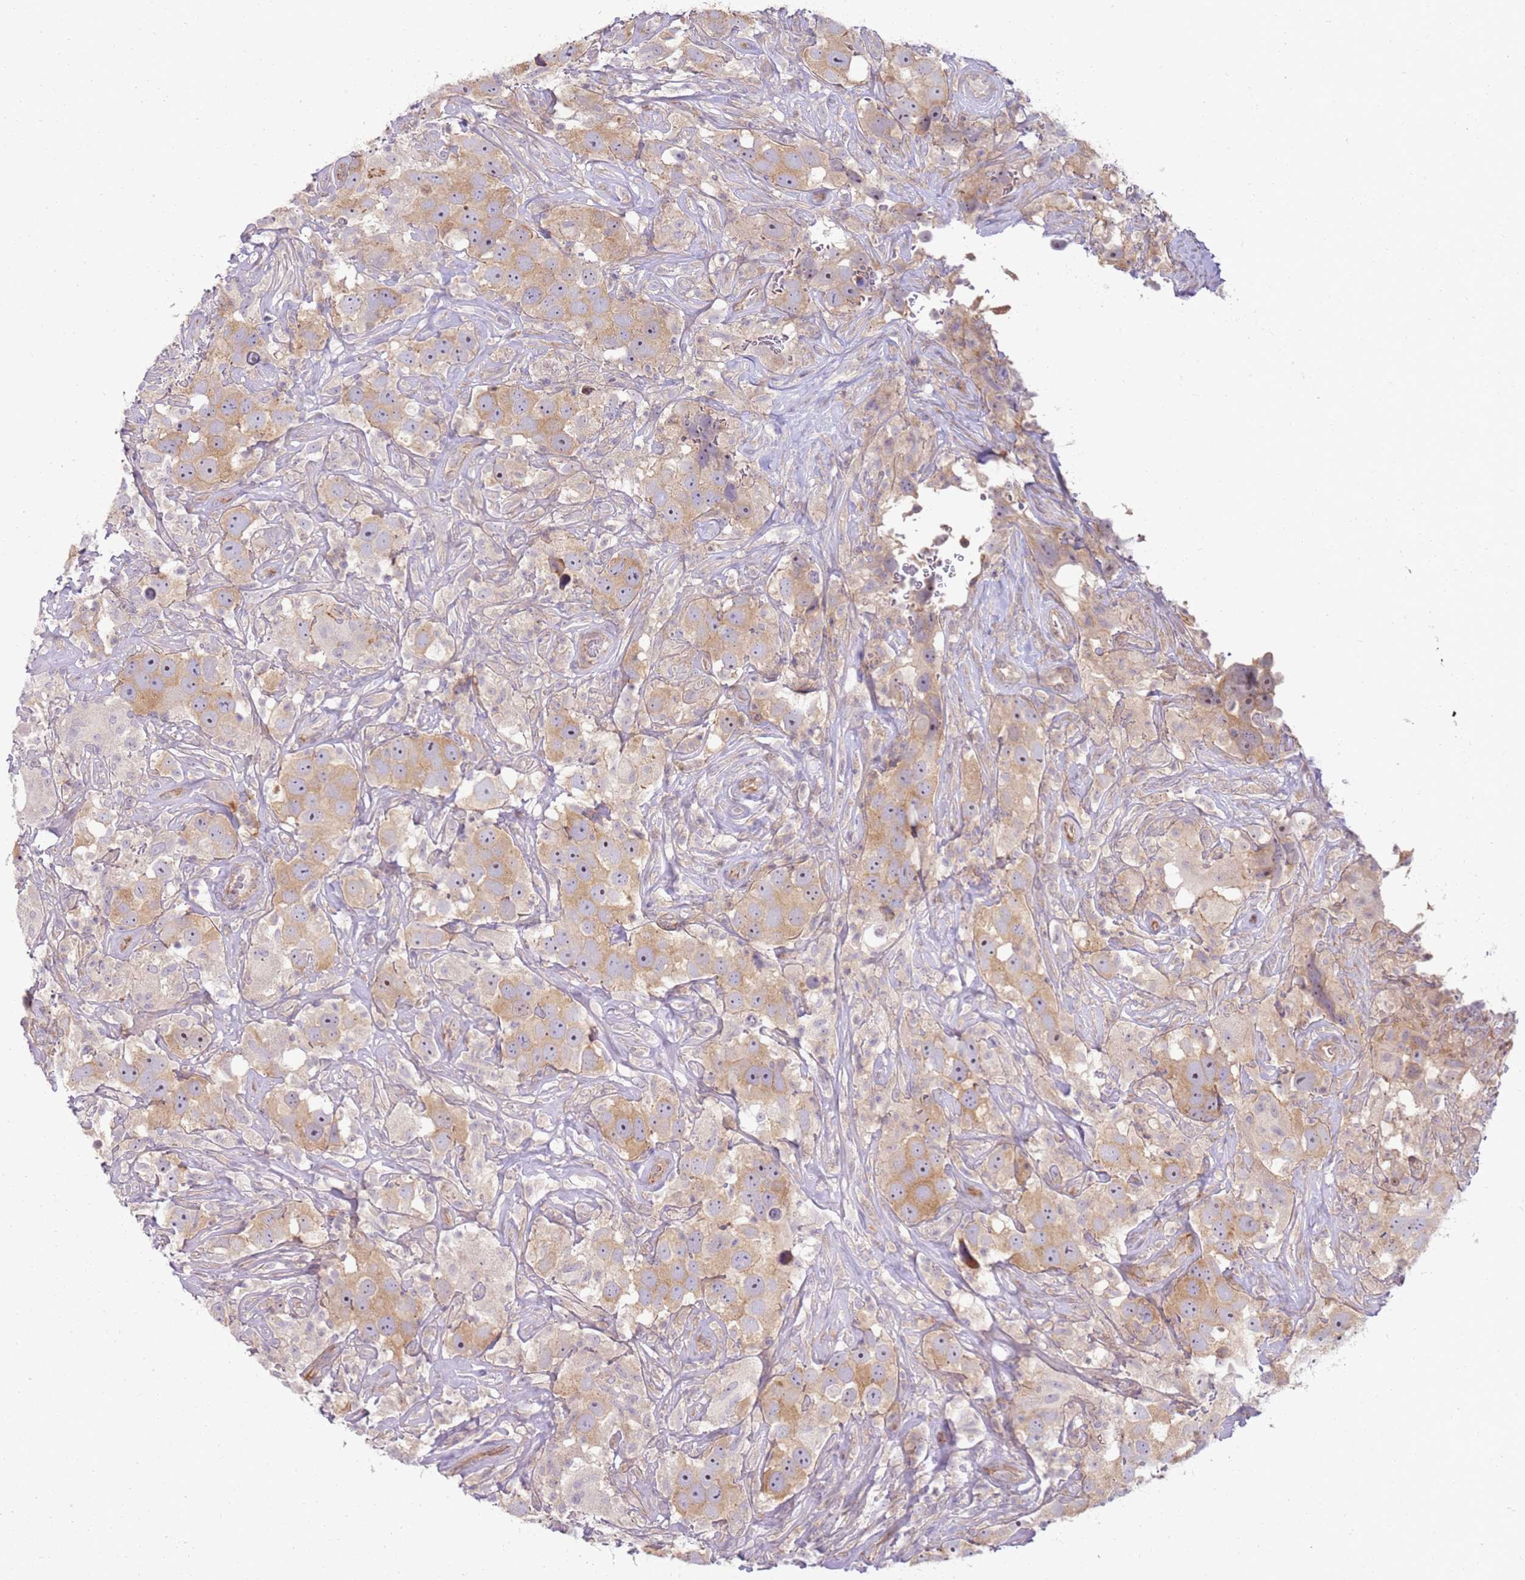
{"staining": {"intensity": "moderate", "quantity": "25%-75%", "location": "cytoplasmic/membranous"}, "tissue": "testis cancer", "cell_type": "Tumor cells", "image_type": "cancer", "snomed": [{"axis": "morphology", "description": "Seminoma, NOS"}, {"axis": "topography", "description": "Testis"}], "caption": "This histopathology image displays immunohistochemistry staining of testis seminoma, with medium moderate cytoplasmic/membranous positivity in approximately 25%-75% of tumor cells.", "gene": "GRAP", "patient": {"sex": "male", "age": 49}}